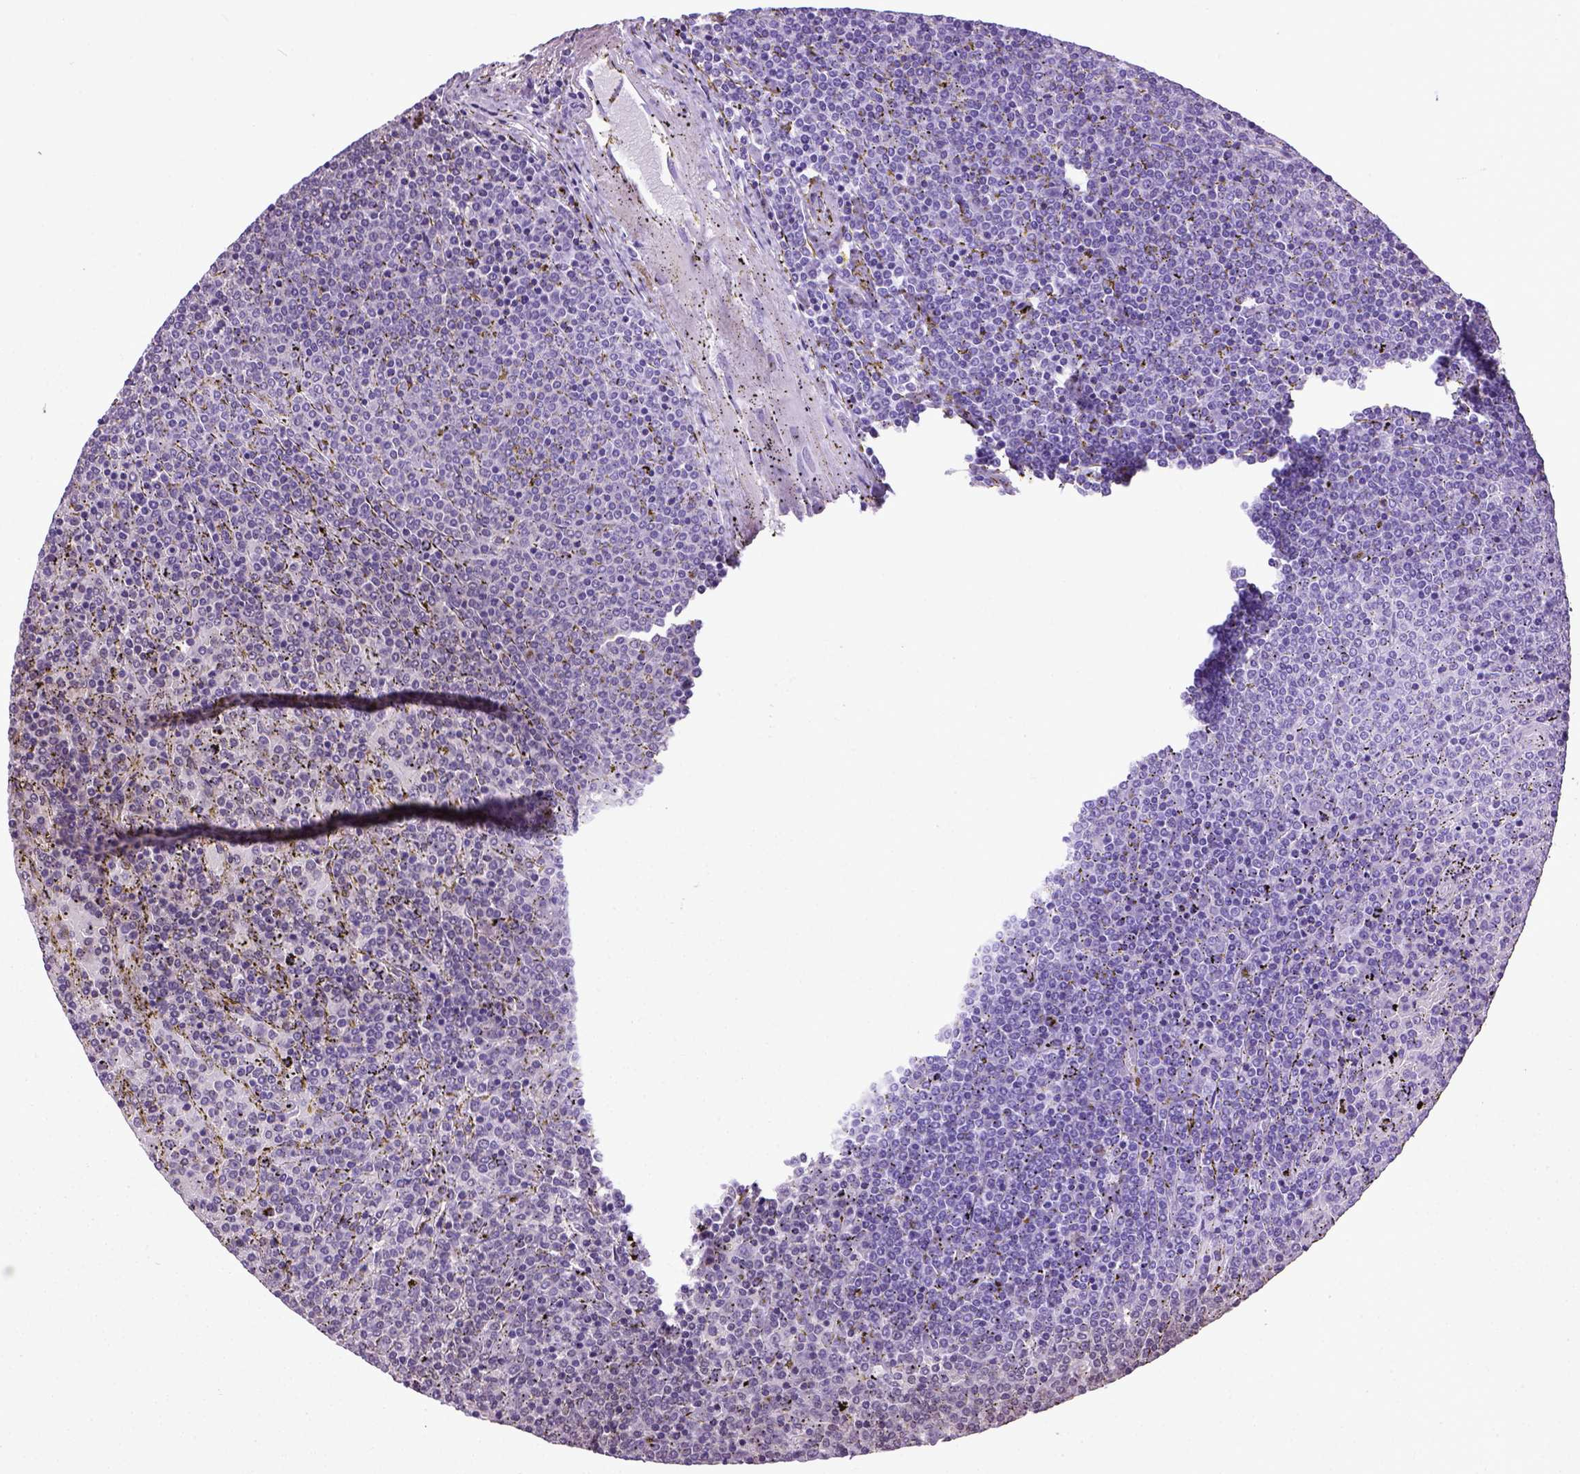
{"staining": {"intensity": "negative", "quantity": "none", "location": "none"}, "tissue": "lymphoma", "cell_type": "Tumor cells", "image_type": "cancer", "snomed": [{"axis": "morphology", "description": "Malignant lymphoma, non-Hodgkin's type, Low grade"}, {"axis": "topography", "description": "Spleen"}], "caption": "Lymphoma was stained to show a protein in brown. There is no significant expression in tumor cells.", "gene": "UBA3", "patient": {"sex": "female", "age": 77}}